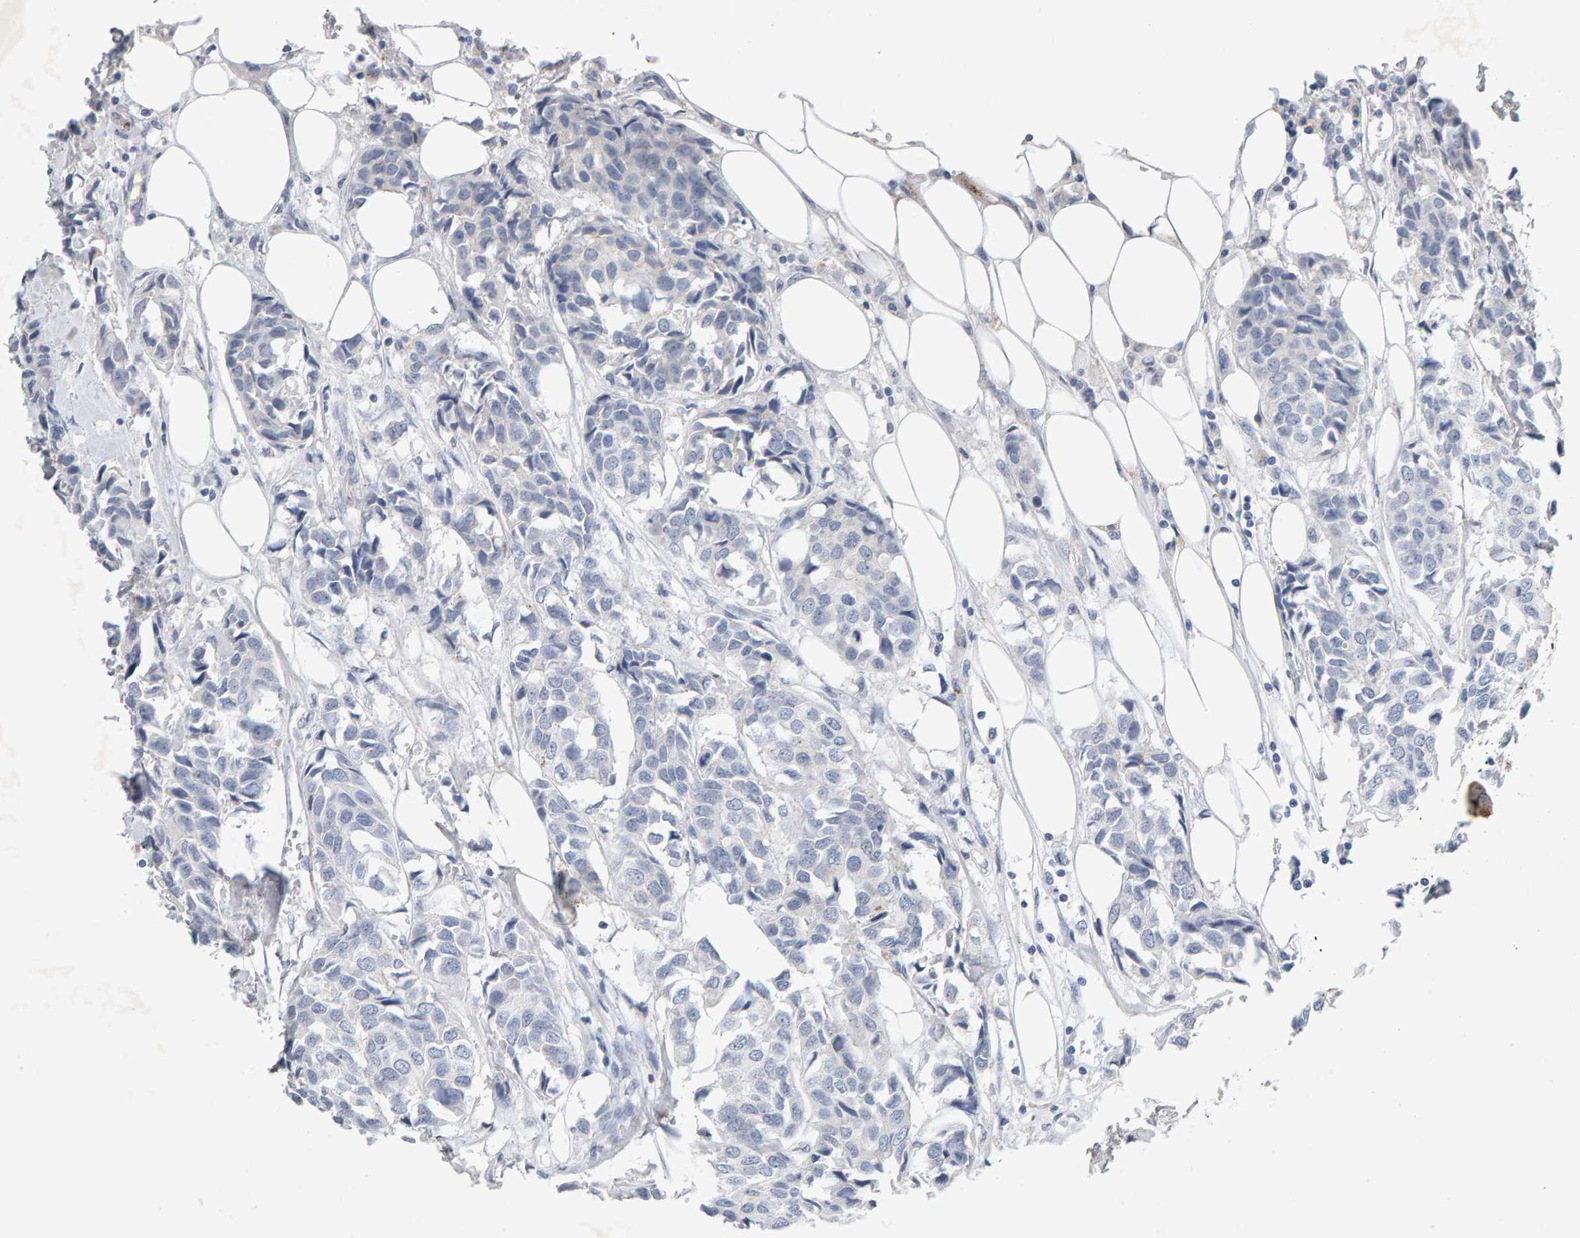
{"staining": {"intensity": "negative", "quantity": "none", "location": "none"}, "tissue": "breast cancer", "cell_type": "Tumor cells", "image_type": "cancer", "snomed": [{"axis": "morphology", "description": "Duct carcinoma"}, {"axis": "topography", "description": "Breast"}], "caption": "Tumor cells are negative for brown protein staining in breast cancer (infiltrating ductal carcinoma).", "gene": "PTPRM", "patient": {"sex": "female", "age": 80}}